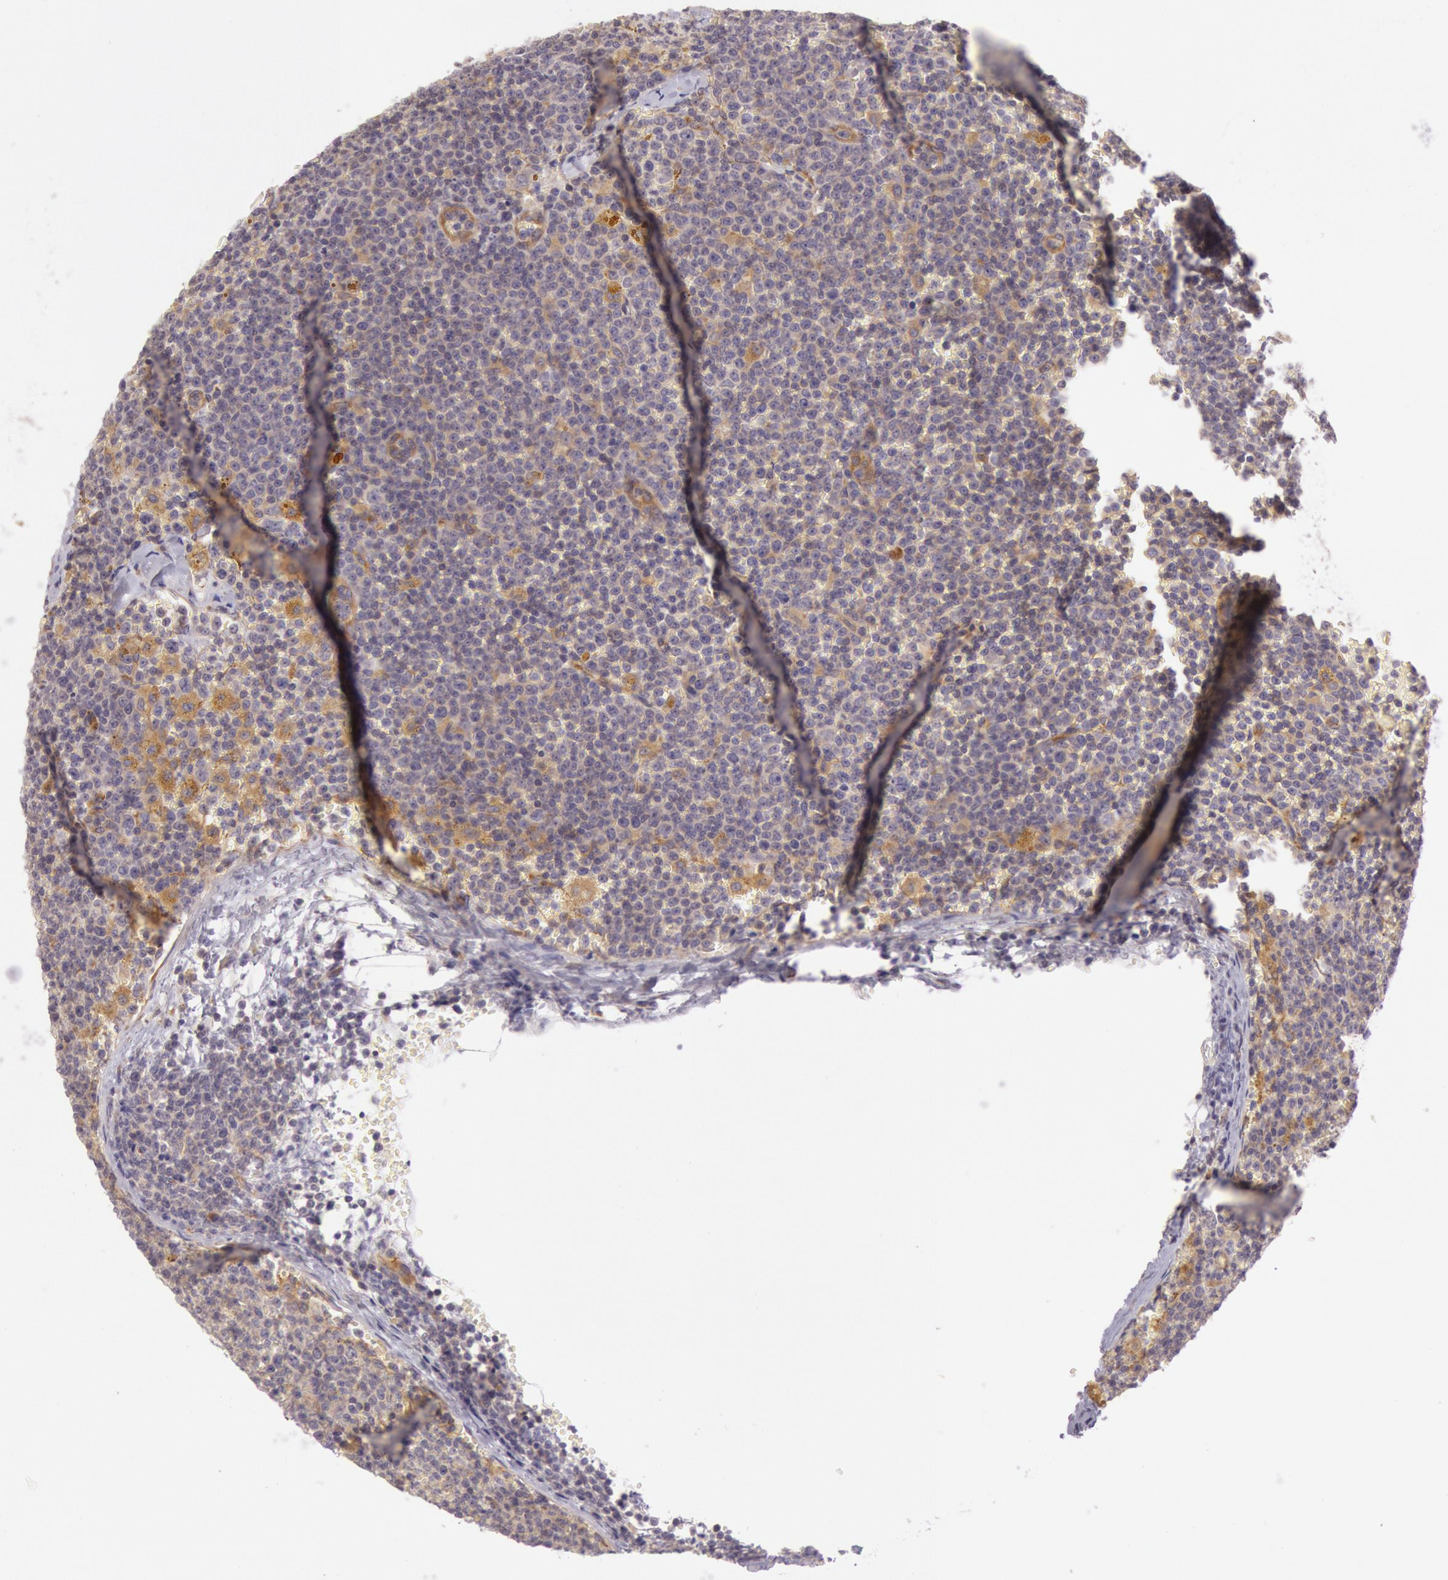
{"staining": {"intensity": "weak", "quantity": ">75%", "location": "cytoplasmic/membranous"}, "tissue": "lymphoma", "cell_type": "Tumor cells", "image_type": "cancer", "snomed": [{"axis": "morphology", "description": "Malignant lymphoma, non-Hodgkin's type, Low grade"}, {"axis": "topography", "description": "Lymph node"}], "caption": "Immunohistochemical staining of malignant lymphoma, non-Hodgkin's type (low-grade) displays low levels of weak cytoplasmic/membranous positivity in approximately >75% of tumor cells. (DAB (3,3'-diaminobenzidine) = brown stain, brightfield microscopy at high magnification).", "gene": "CHUK", "patient": {"sex": "male", "age": 50}}